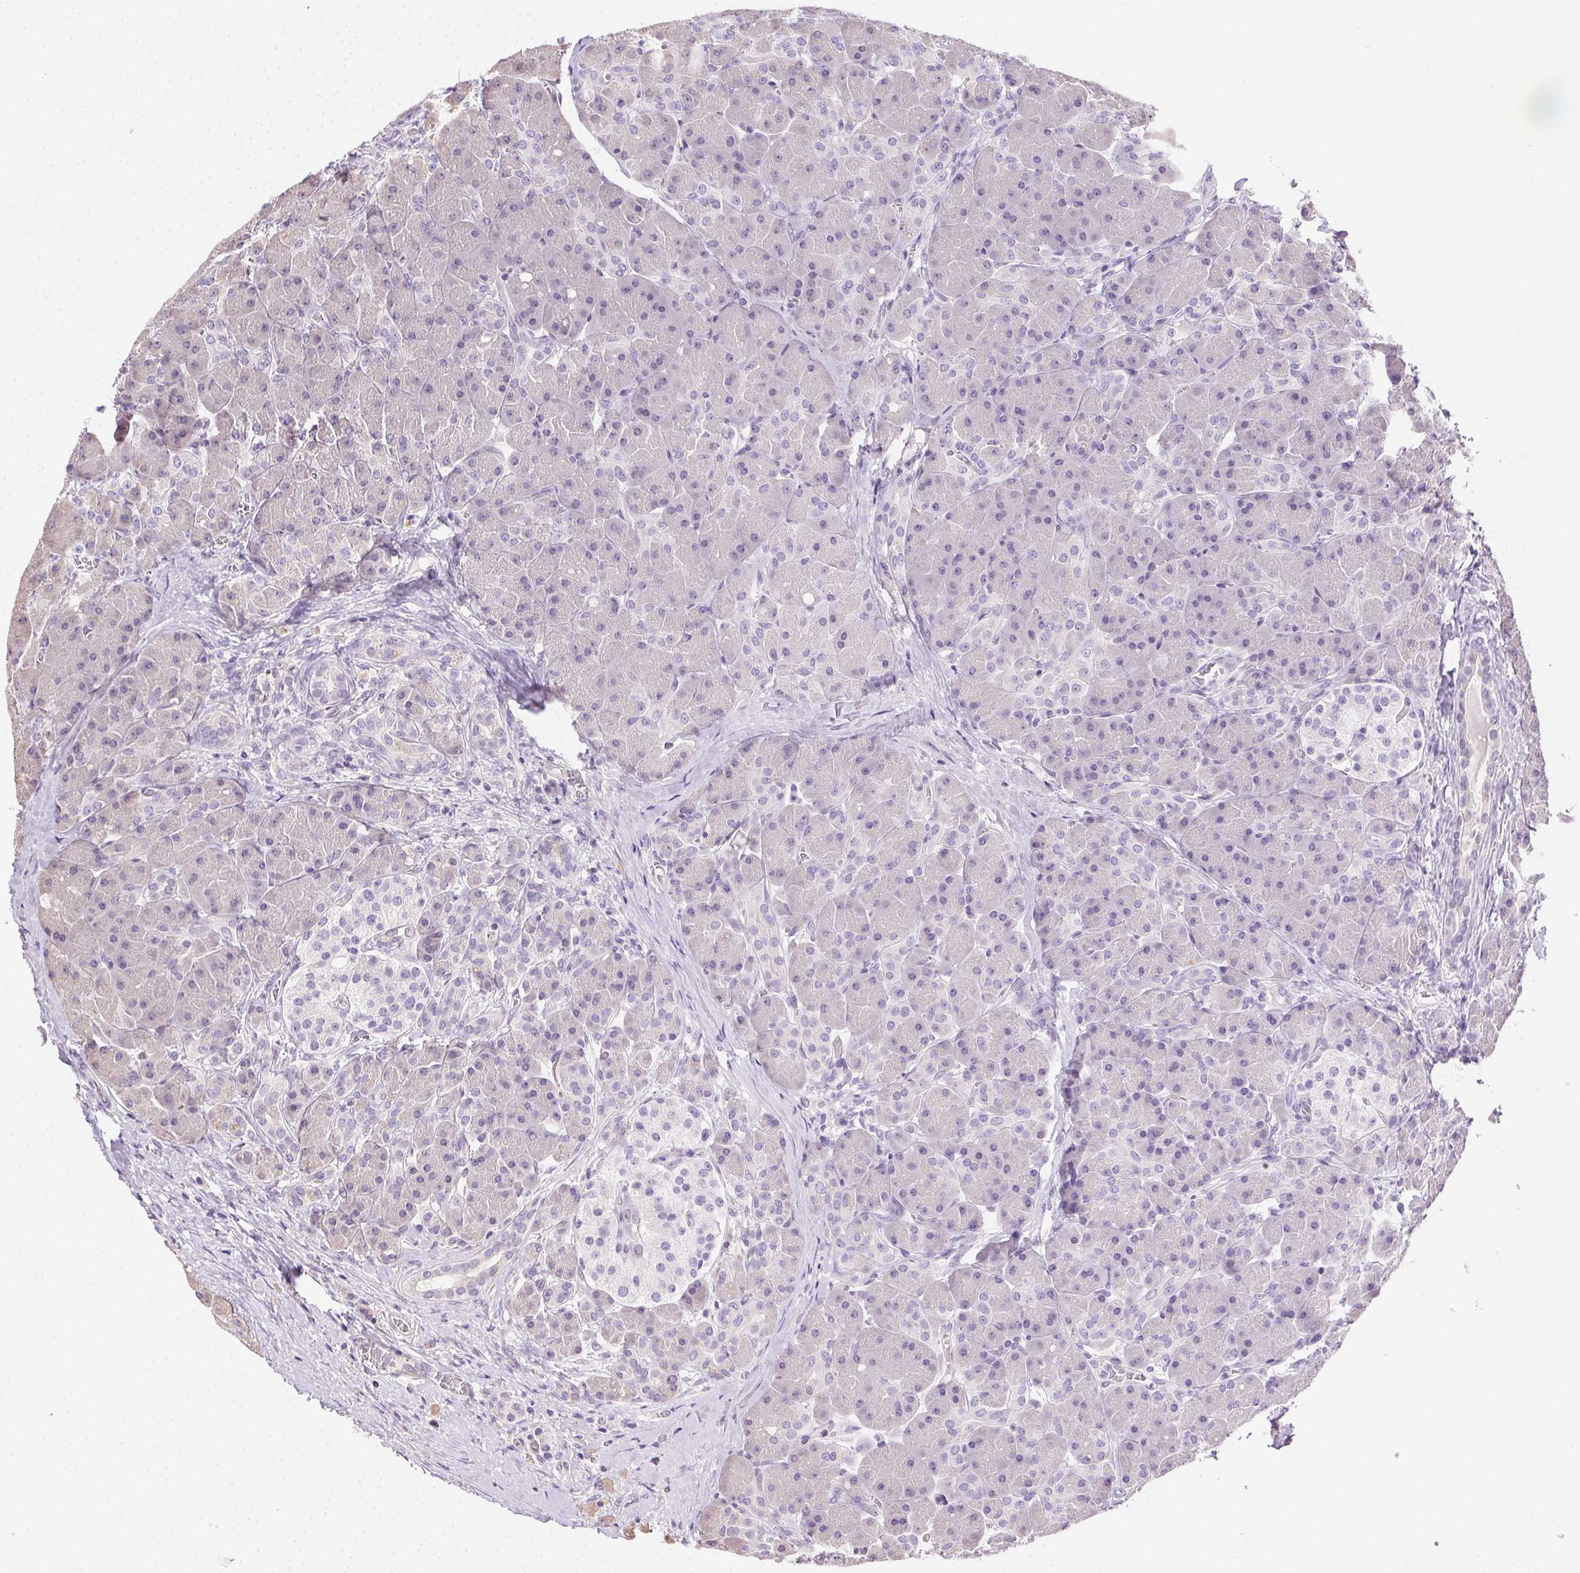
{"staining": {"intensity": "negative", "quantity": "none", "location": "none"}, "tissue": "pancreas", "cell_type": "Exocrine glandular cells", "image_type": "normal", "snomed": [{"axis": "morphology", "description": "Normal tissue, NOS"}, {"axis": "topography", "description": "Pancreas"}], "caption": "High magnification brightfield microscopy of unremarkable pancreas stained with DAB (brown) and counterstained with hematoxylin (blue): exocrine glandular cells show no significant expression.", "gene": "SYCE2", "patient": {"sex": "male", "age": 55}}